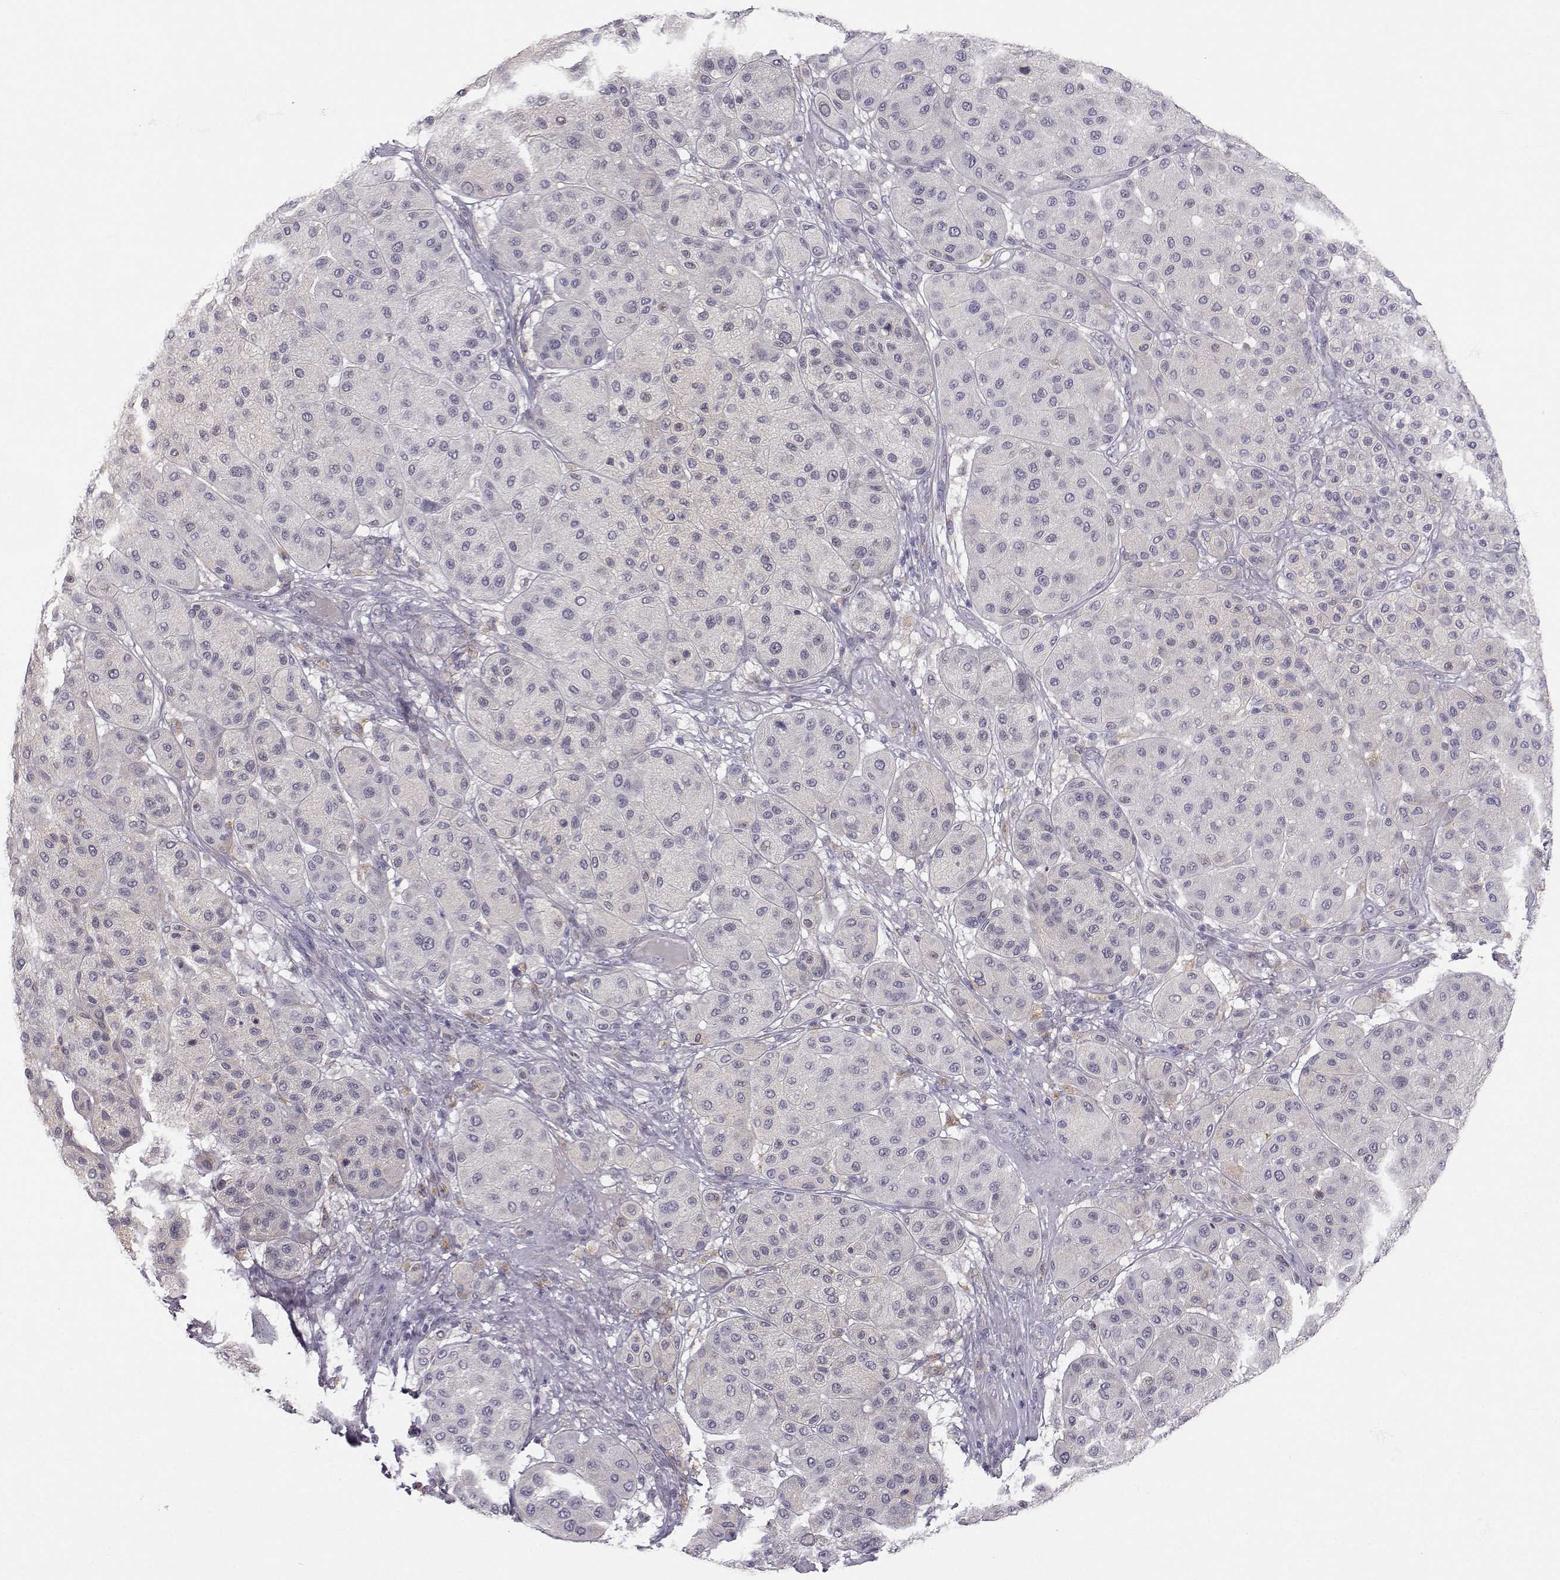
{"staining": {"intensity": "negative", "quantity": "none", "location": "none"}, "tissue": "melanoma", "cell_type": "Tumor cells", "image_type": "cancer", "snomed": [{"axis": "morphology", "description": "Malignant melanoma, Metastatic site"}, {"axis": "topography", "description": "Smooth muscle"}], "caption": "DAB immunohistochemical staining of melanoma reveals no significant positivity in tumor cells.", "gene": "PGM5", "patient": {"sex": "male", "age": 41}}